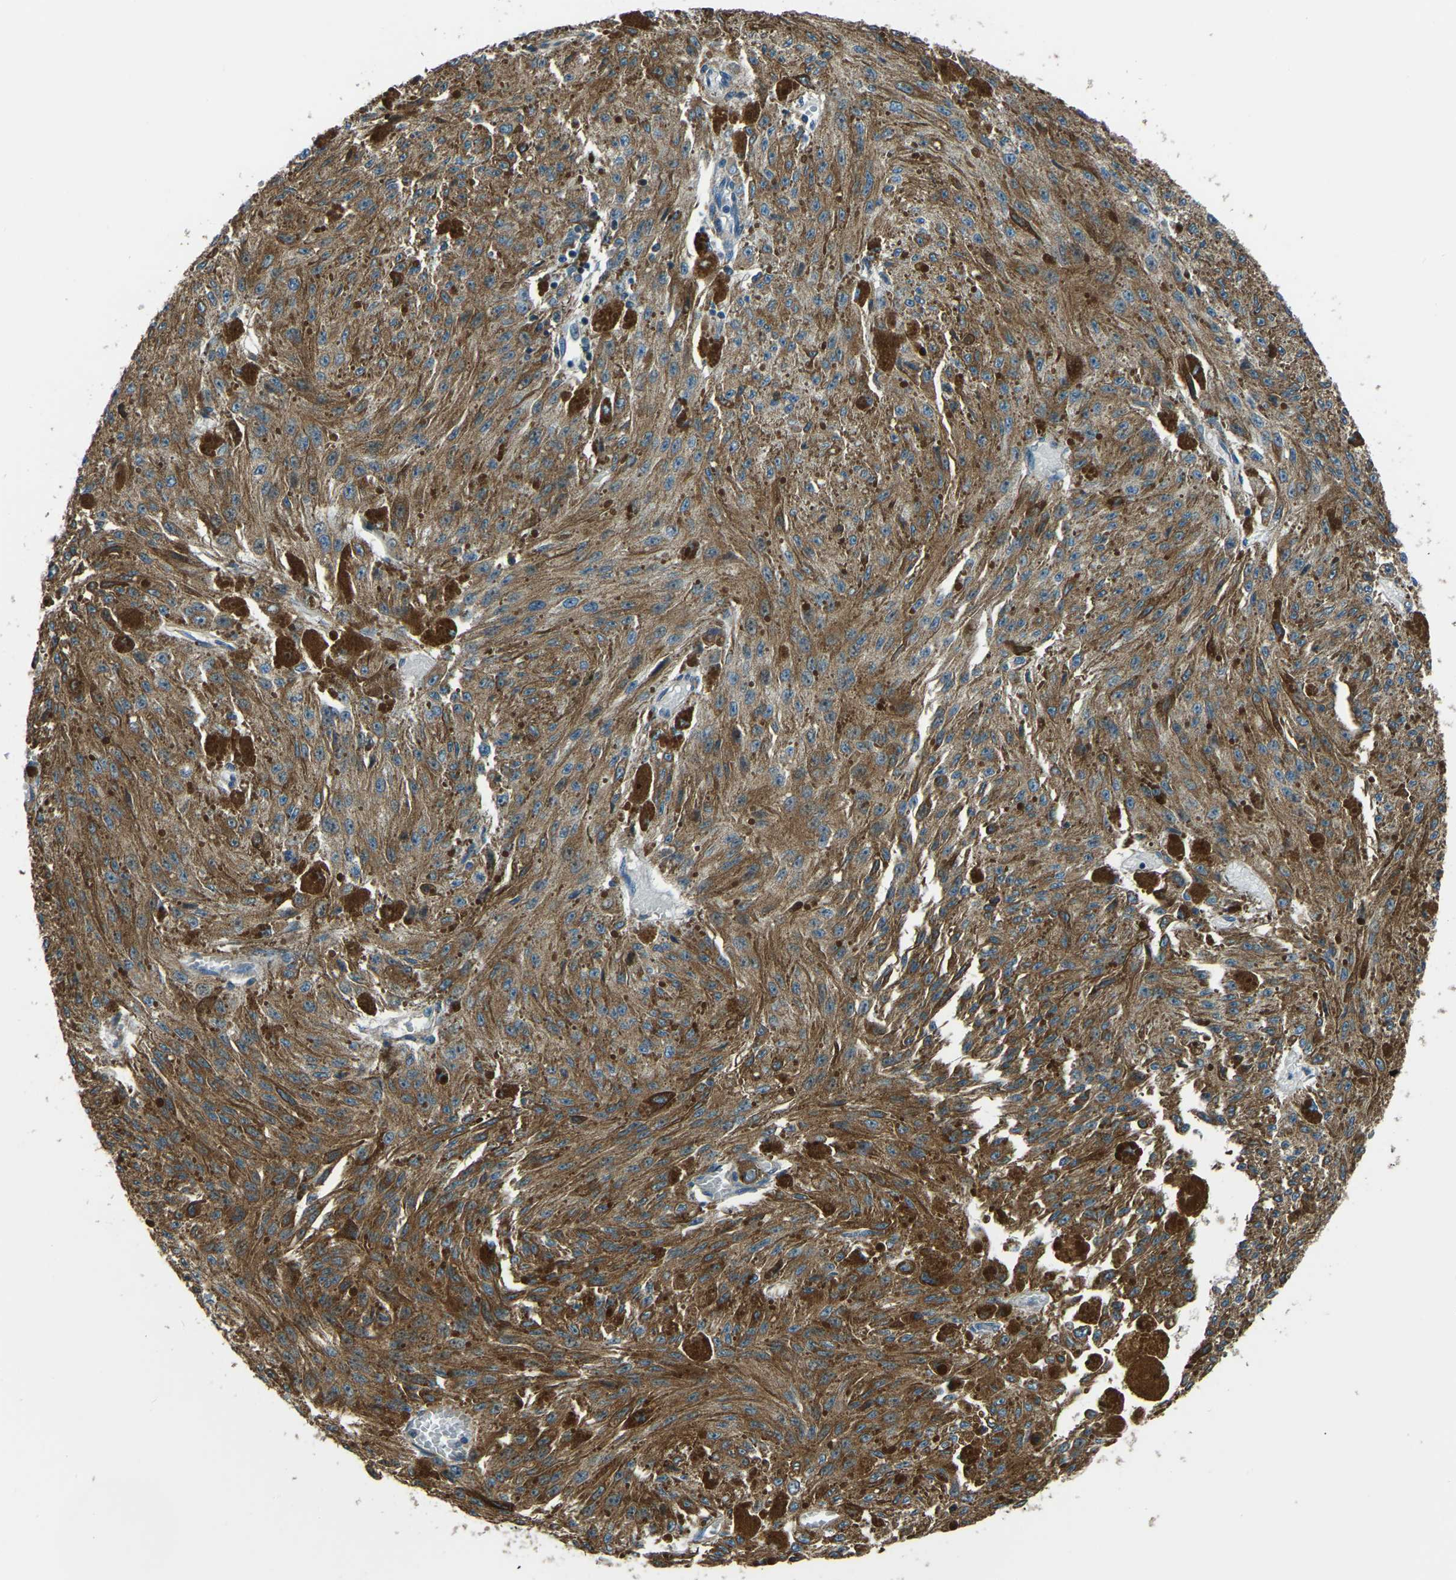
{"staining": {"intensity": "moderate", "quantity": ">75%", "location": "cytoplasmic/membranous"}, "tissue": "melanoma", "cell_type": "Tumor cells", "image_type": "cancer", "snomed": [{"axis": "morphology", "description": "Malignant melanoma, NOS"}, {"axis": "topography", "description": "Other"}], "caption": "Immunohistochemical staining of human malignant melanoma reveals medium levels of moderate cytoplasmic/membranous protein positivity in approximately >75% of tumor cells.", "gene": "COL3A1", "patient": {"sex": "male", "age": 79}}